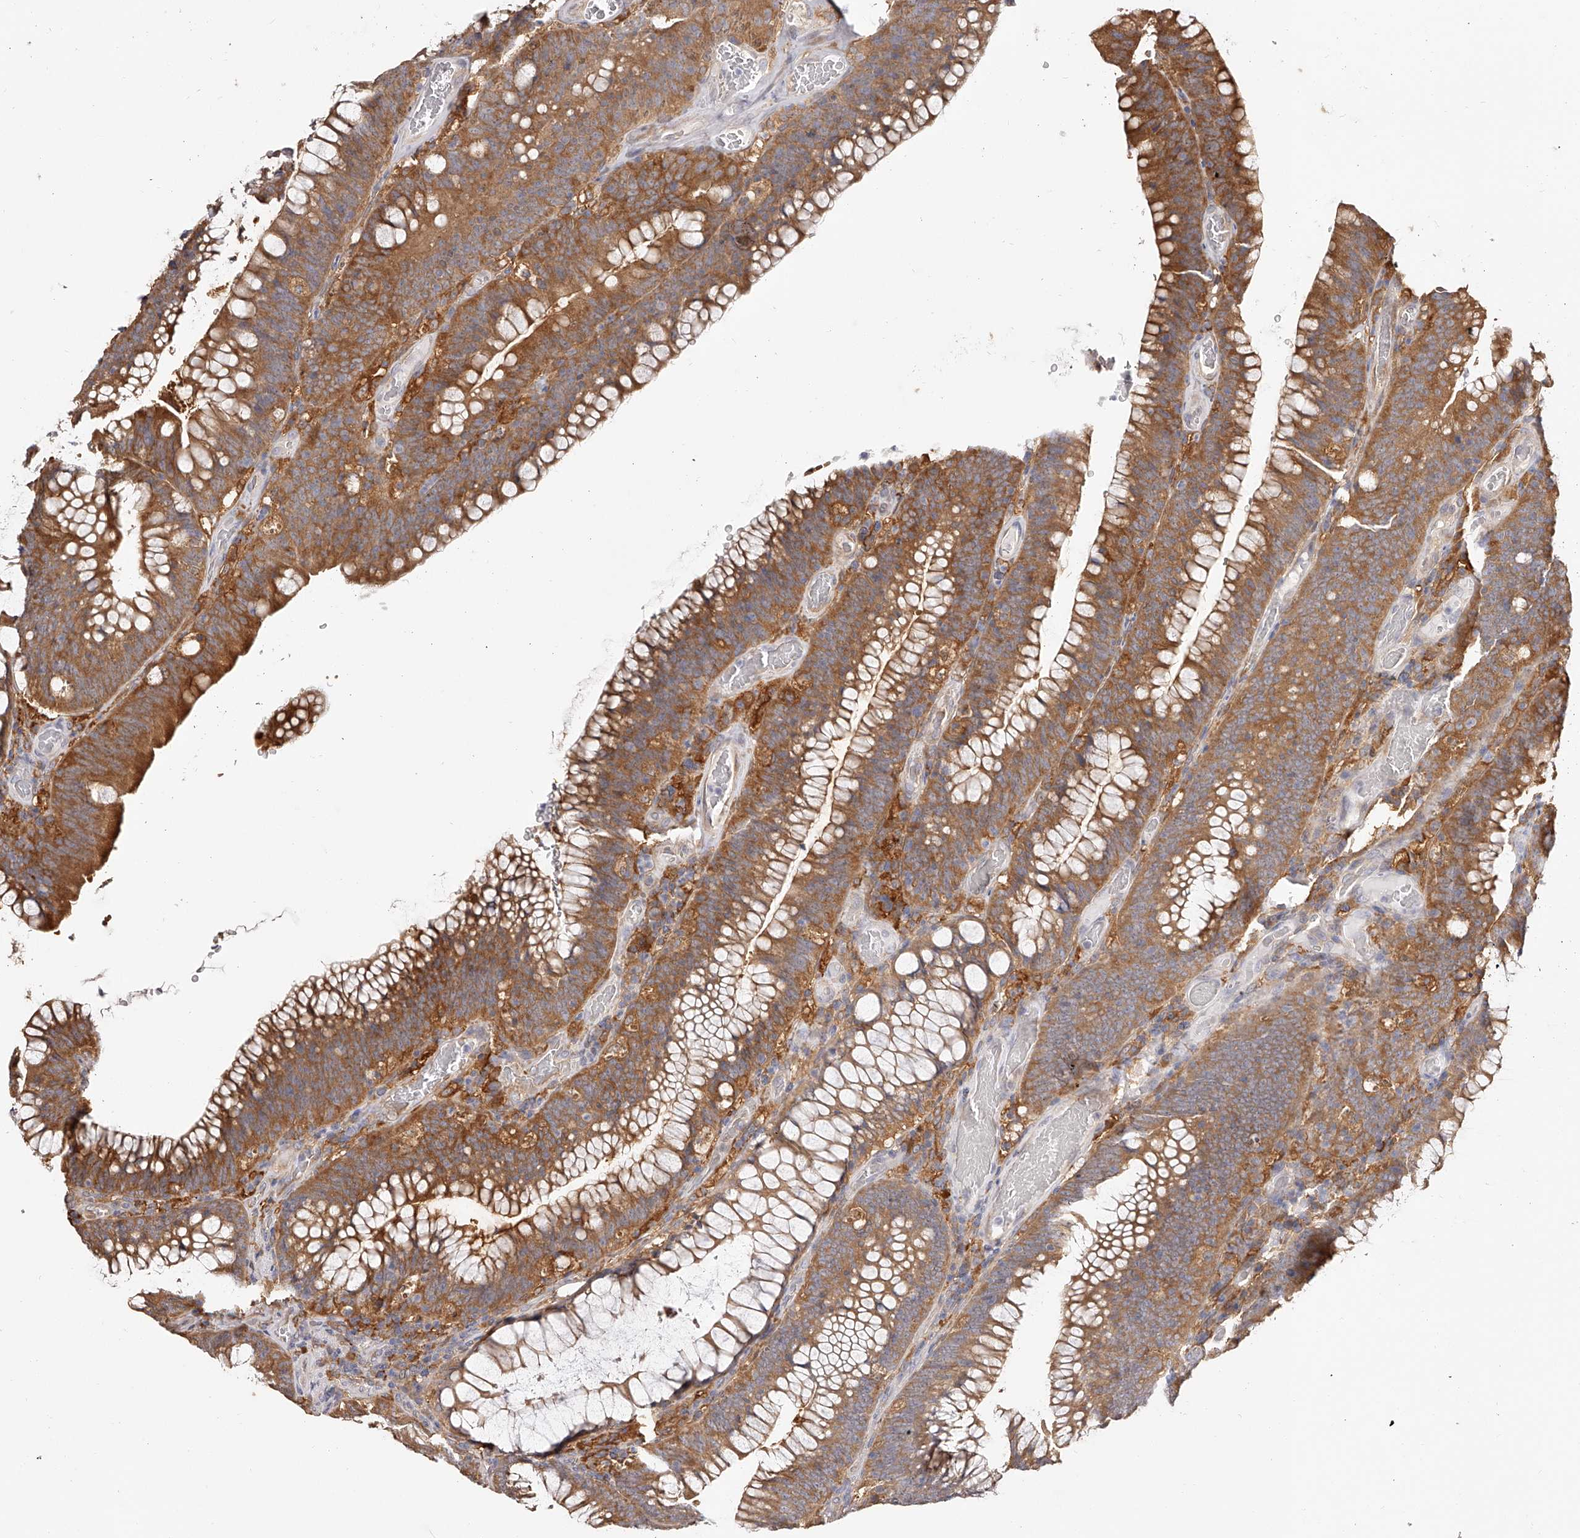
{"staining": {"intensity": "moderate", "quantity": ">75%", "location": "cytoplasmic/membranous"}, "tissue": "colorectal cancer", "cell_type": "Tumor cells", "image_type": "cancer", "snomed": [{"axis": "morphology", "description": "Normal tissue, NOS"}, {"axis": "topography", "description": "Colon"}], "caption": "Colorectal cancer stained with a protein marker displays moderate staining in tumor cells.", "gene": "LAP3", "patient": {"sex": "female", "age": 82}}